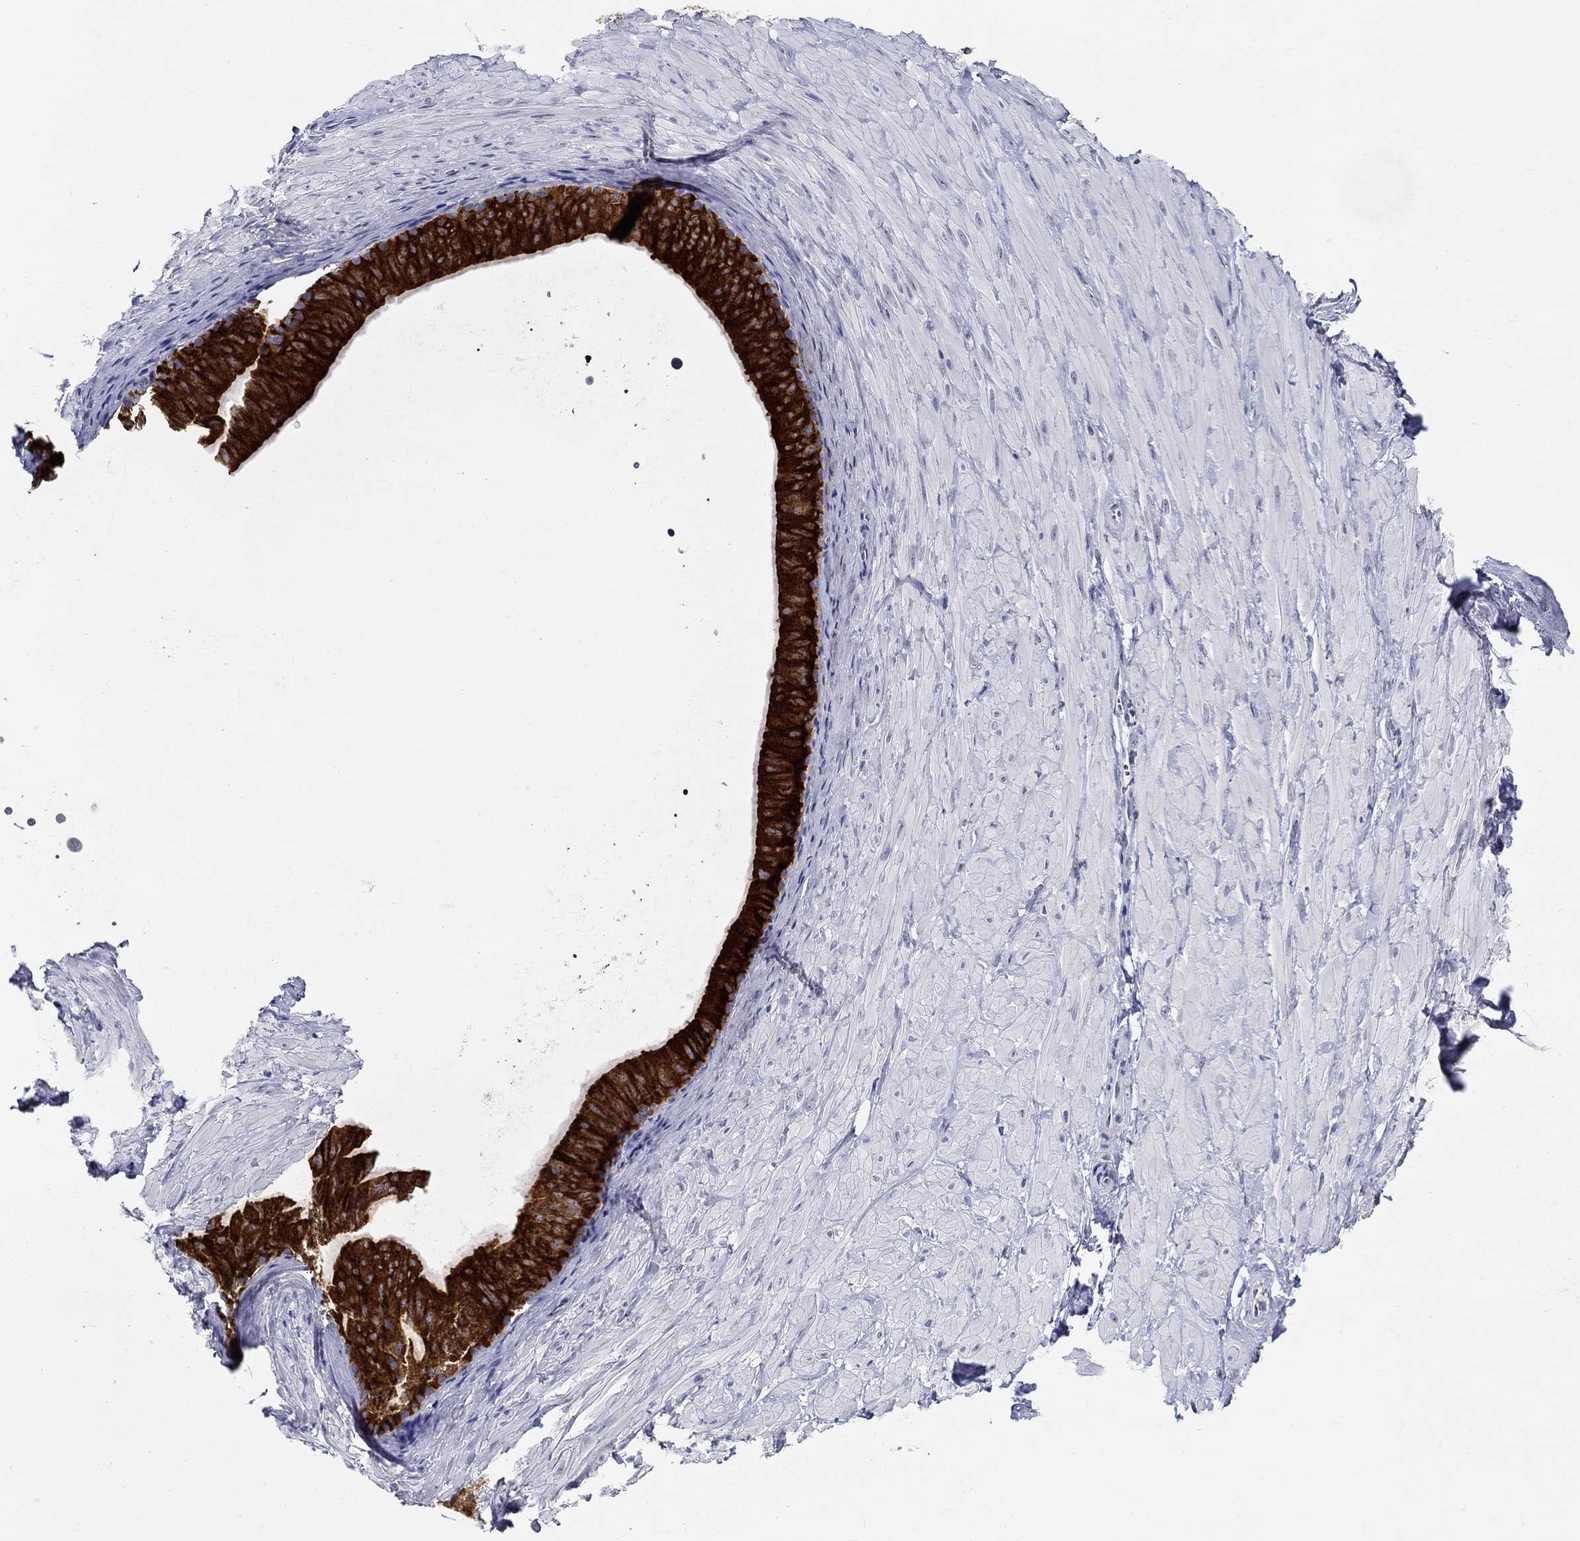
{"staining": {"intensity": "negative", "quantity": "none", "location": "none"}, "tissue": "adipose tissue", "cell_type": "Adipocytes", "image_type": "normal", "snomed": [{"axis": "morphology", "description": "Normal tissue, NOS"}, {"axis": "topography", "description": "Smooth muscle"}, {"axis": "topography", "description": "Peripheral nerve tissue"}], "caption": "The image displays no significant expression in adipocytes of adipose tissue. (Stains: DAB (3,3'-diaminobenzidine) immunohistochemistry with hematoxylin counter stain, Microscopy: brightfield microscopy at high magnification).", "gene": "SLC30A3", "patient": {"sex": "male", "age": 22}}